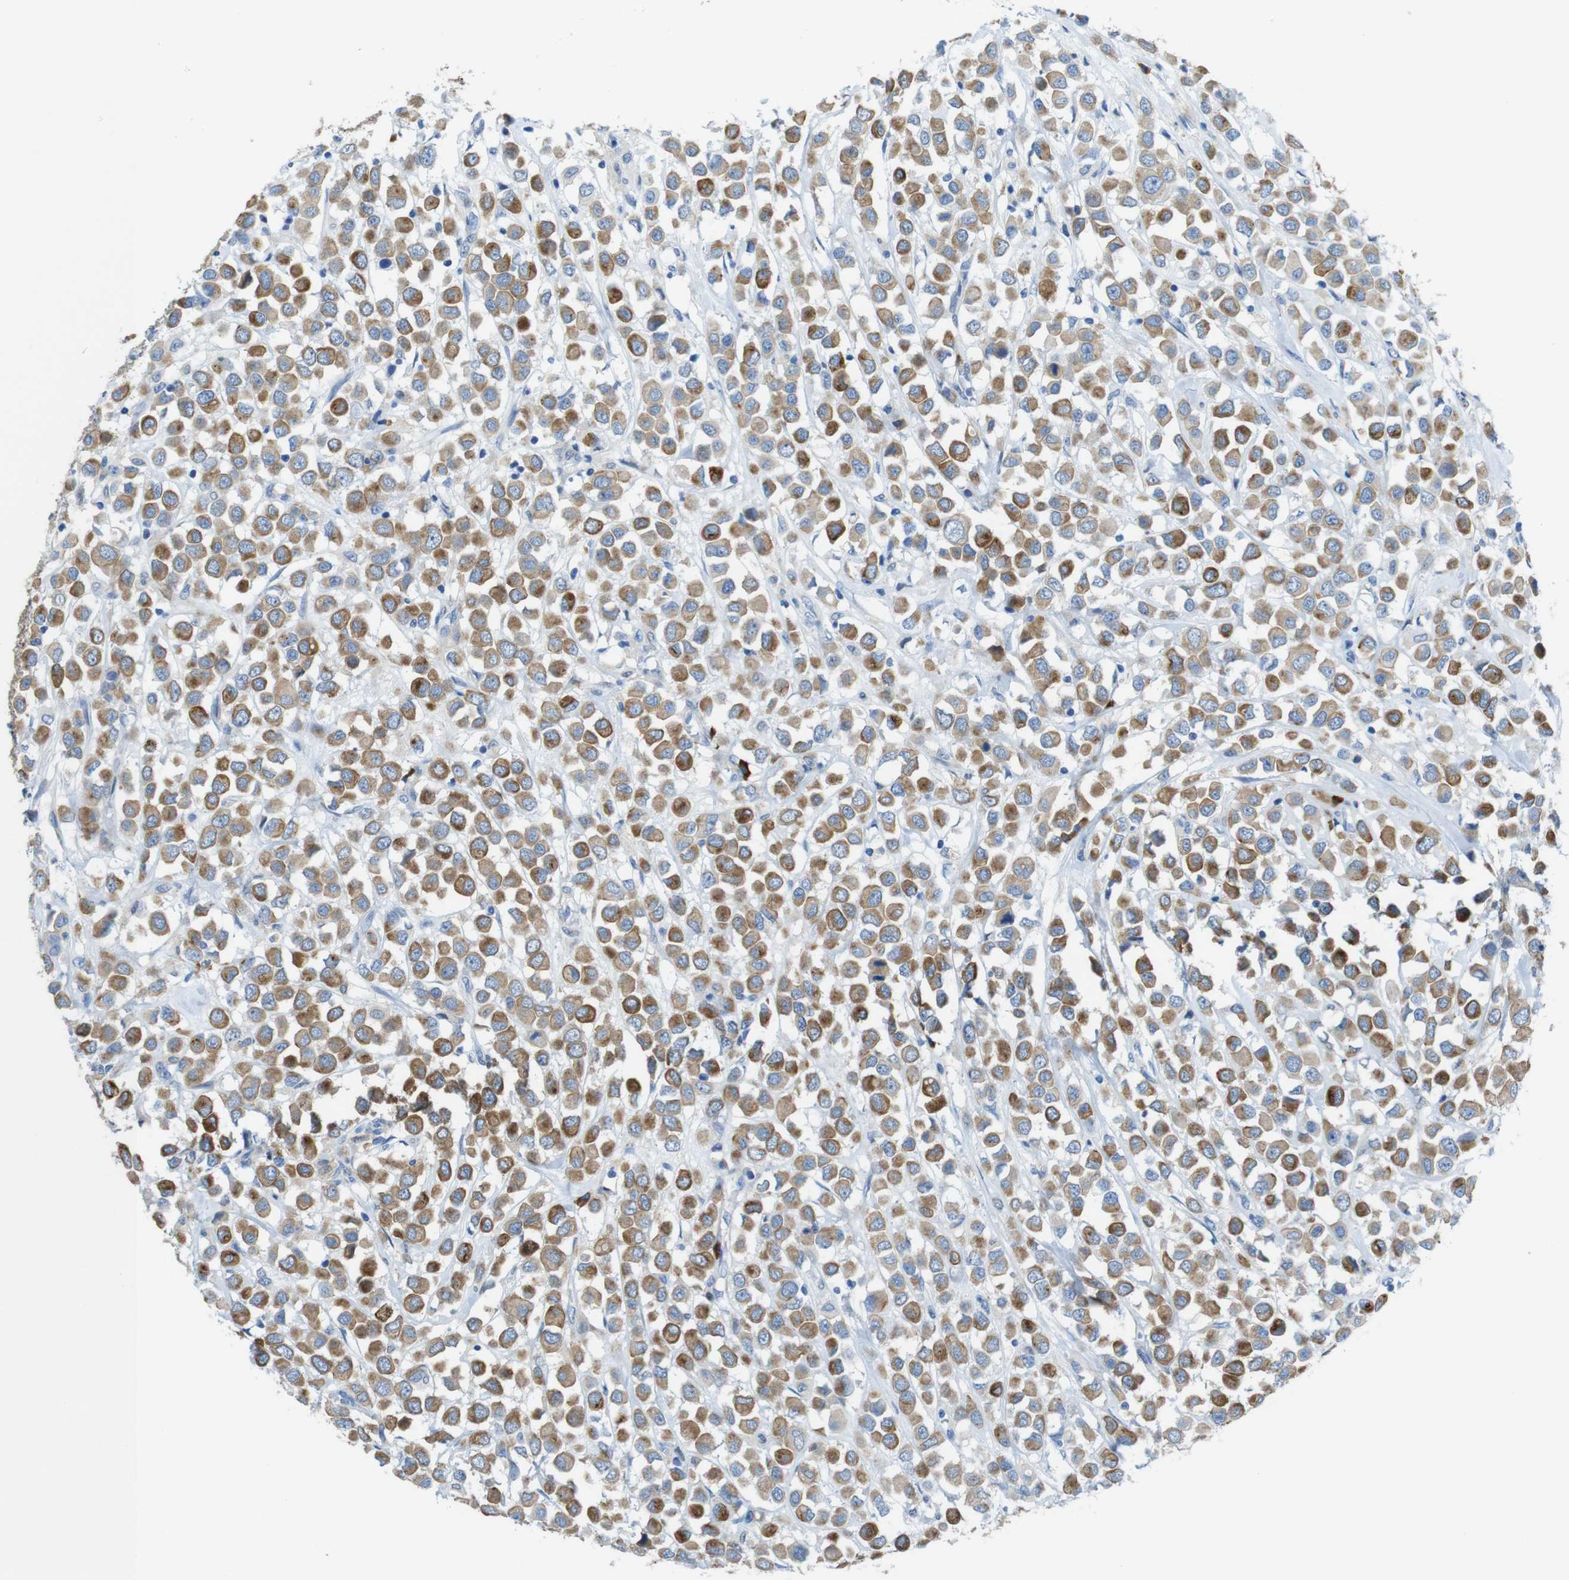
{"staining": {"intensity": "moderate", "quantity": ">75%", "location": "cytoplasmic/membranous"}, "tissue": "breast cancer", "cell_type": "Tumor cells", "image_type": "cancer", "snomed": [{"axis": "morphology", "description": "Duct carcinoma"}, {"axis": "topography", "description": "Breast"}], "caption": "Immunohistochemistry (DAB) staining of human breast cancer reveals moderate cytoplasmic/membranous protein staining in approximately >75% of tumor cells.", "gene": "CLMN", "patient": {"sex": "female", "age": 61}}